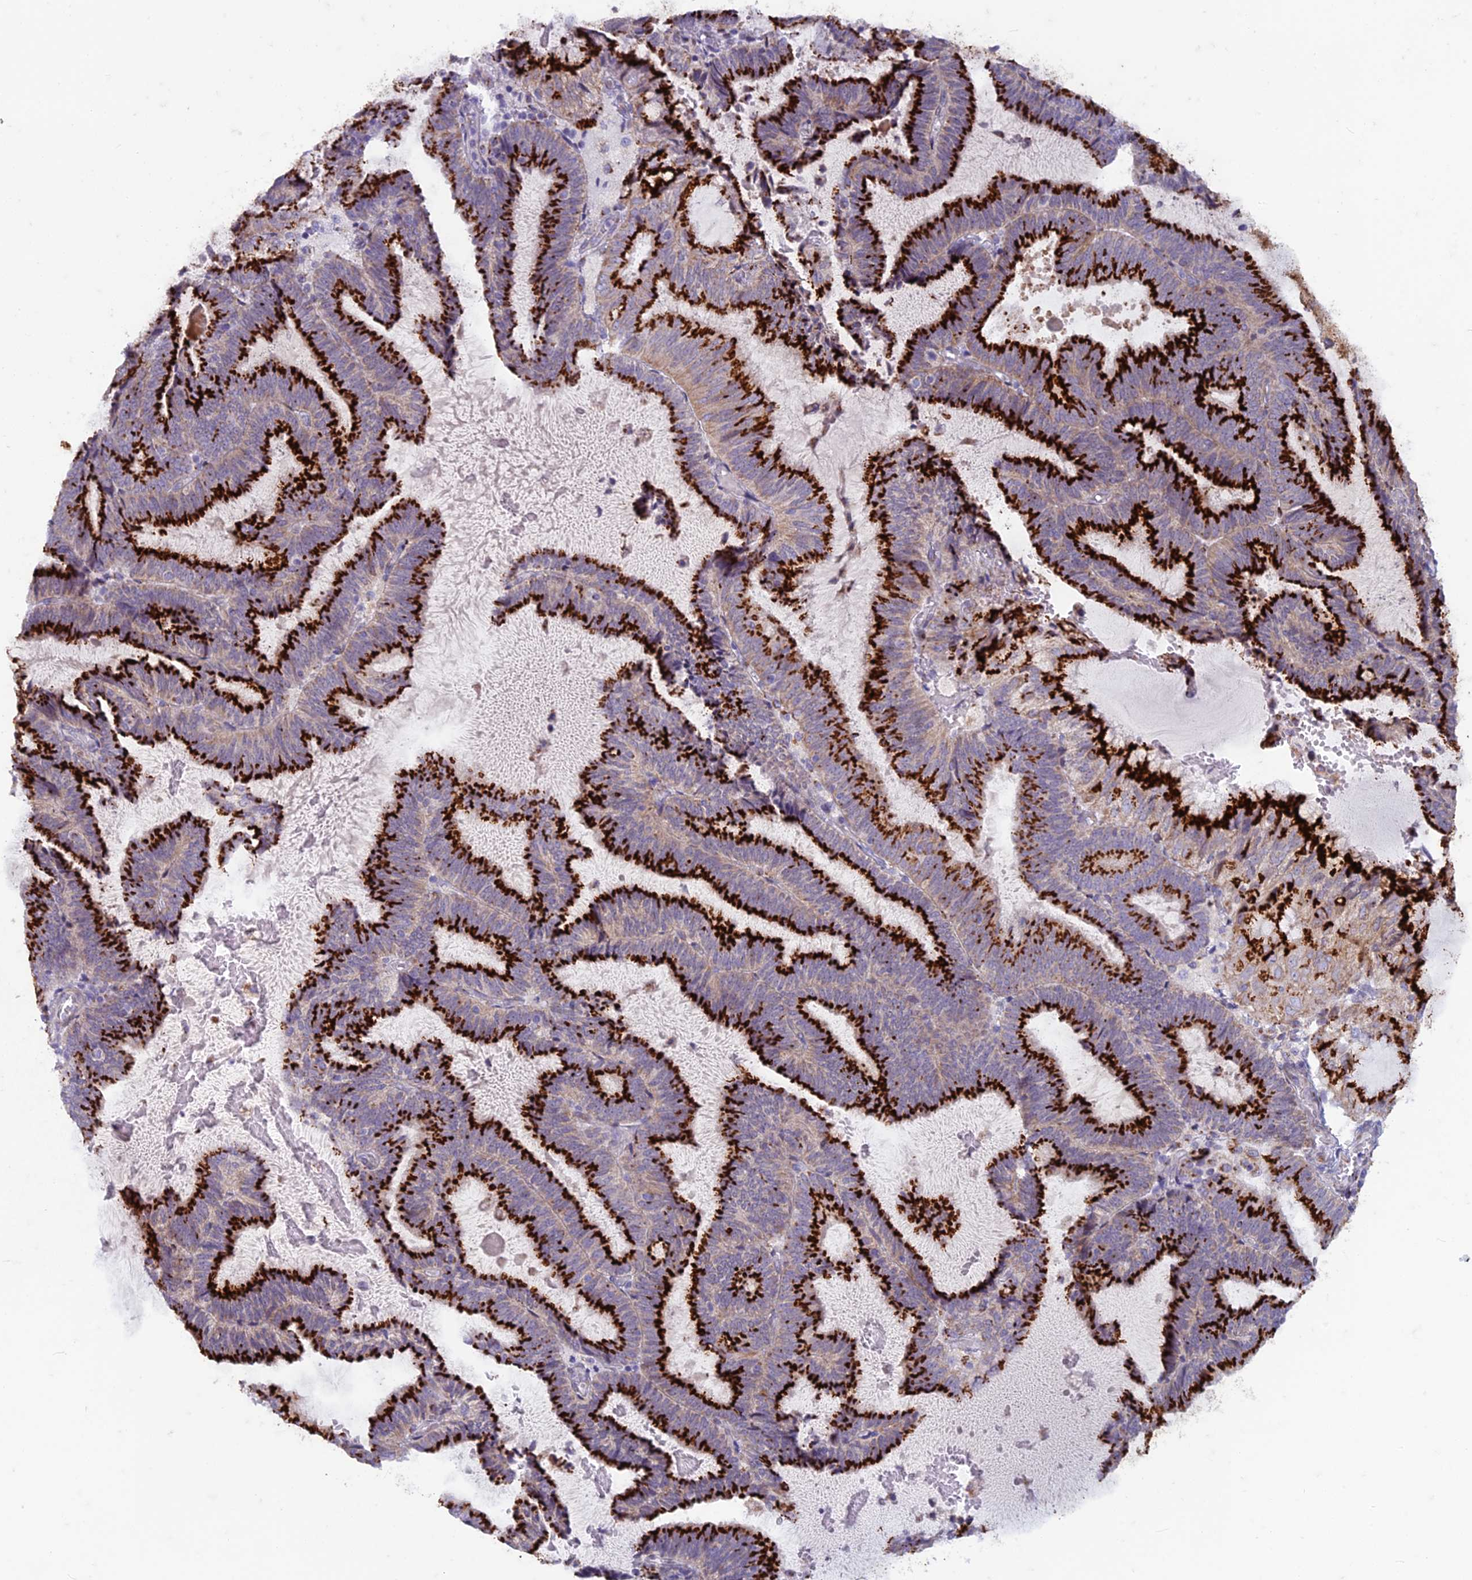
{"staining": {"intensity": "strong", "quantity": ">75%", "location": "cytoplasmic/membranous"}, "tissue": "endometrial cancer", "cell_type": "Tumor cells", "image_type": "cancer", "snomed": [{"axis": "morphology", "description": "Adenocarcinoma, NOS"}, {"axis": "topography", "description": "Endometrium"}], "caption": "Immunohistochemical staining of human endometrial cancer (adenocarcinoma) reveals strong cytoplasmic/membranous protein expression in approximately >75% of tumor cells.", "gene": "FAM3C", "patient": {"sex": "female", "age": 81}}